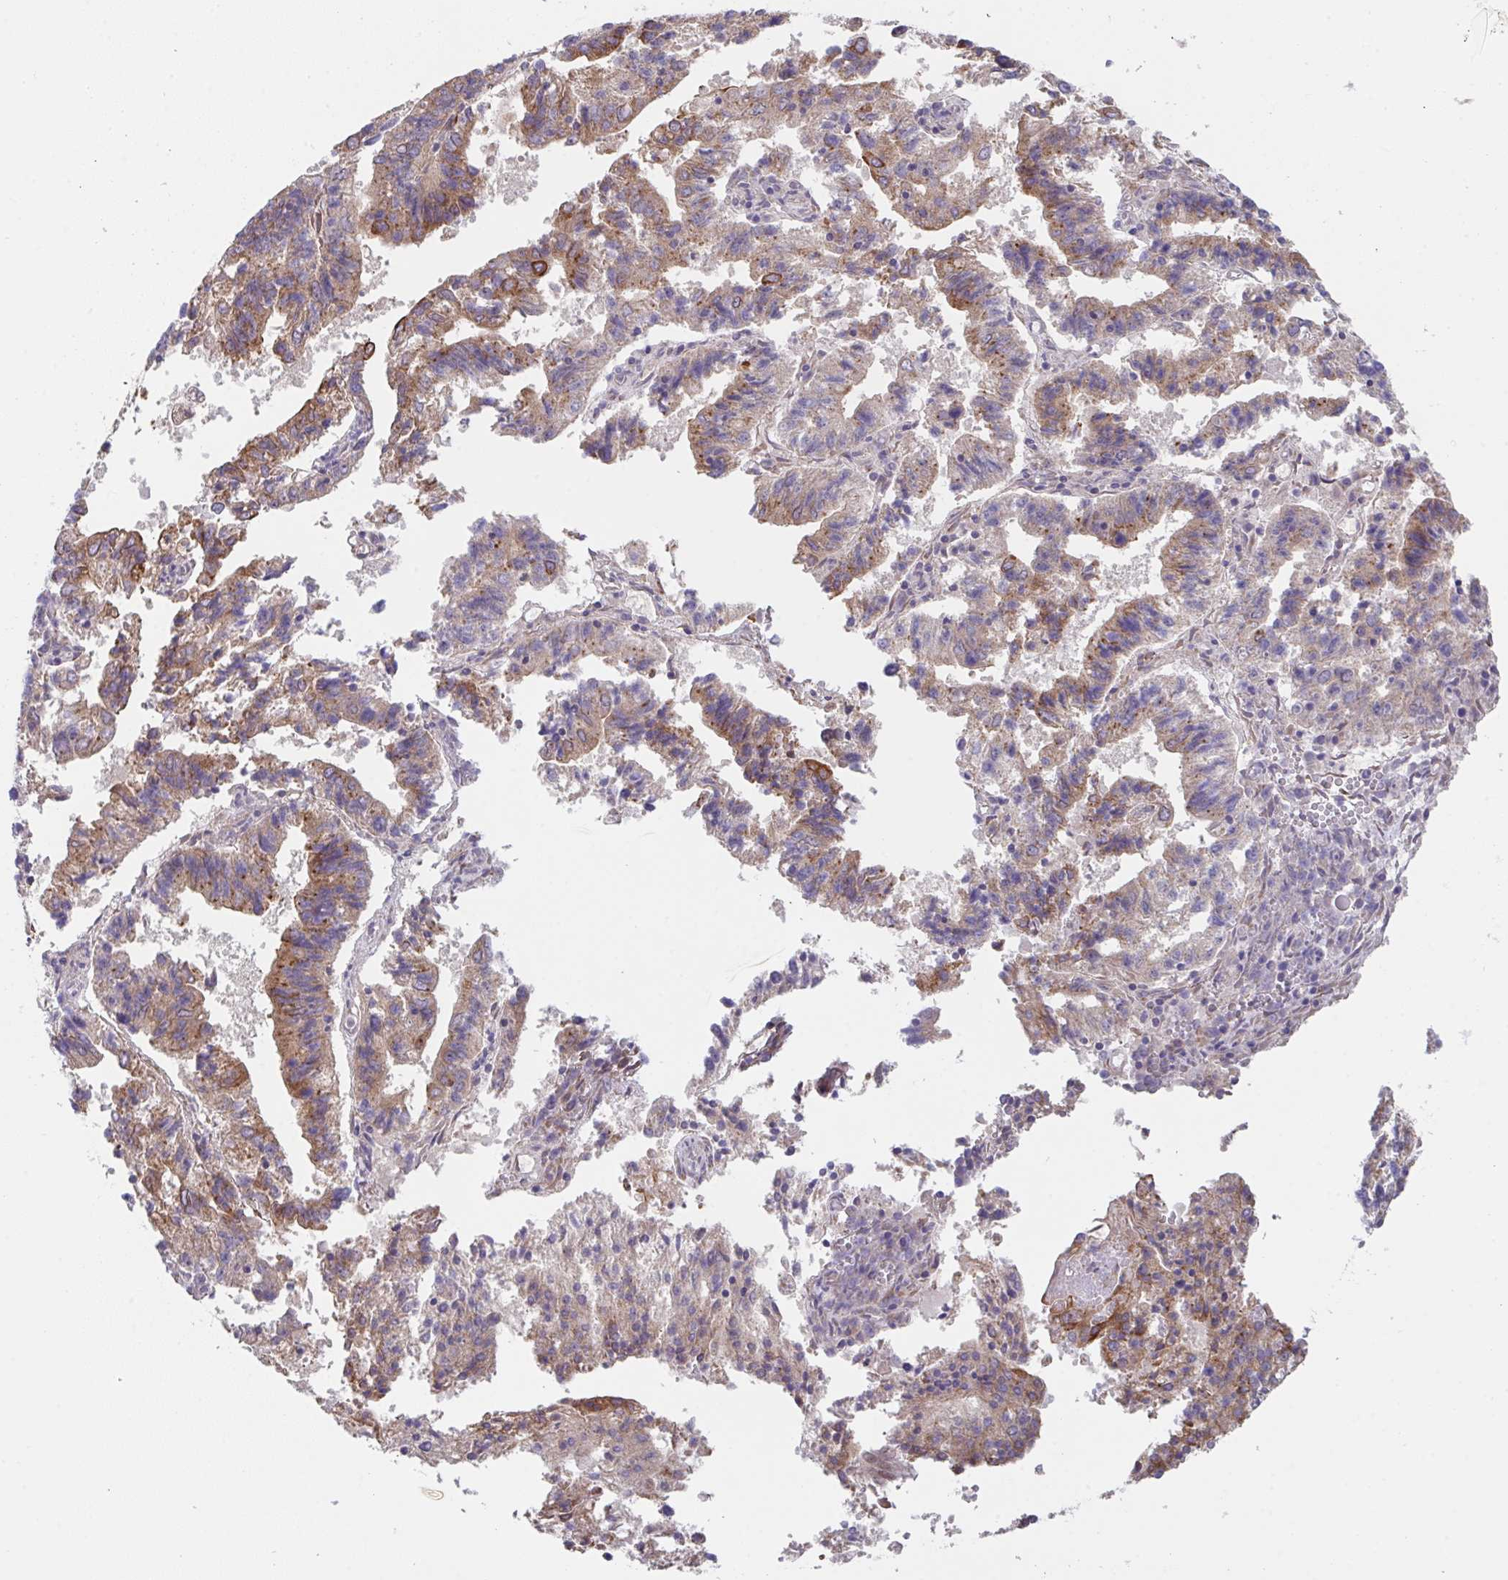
{"staining": {"intensity": "moderate", "quantity": ">75%", "location": "cytoplasmic/membranous"}, "tissue": "endometrial cancer", "cell_type": "Tumor cells", "image_type": "cancer", "snomed": [{"axis": "morphology", "description": "Adenocarcinoma, NOS"}, {"axis": "topography", "description": "Endometrium"}], "caption": "Immunohistochemistry image of neoplastic tissue: human adenocarcinoma (endometrial) stained using immunohistochemistry (IHC) exhibits medium levels of moderate protein expression localized specifically in the cytoplasmic/membranous of tumor cells, appearing as a cytoplasmic/membranous brown color.", "gene": "RBM18", "patient": {"sex": "female", "age": 82}}